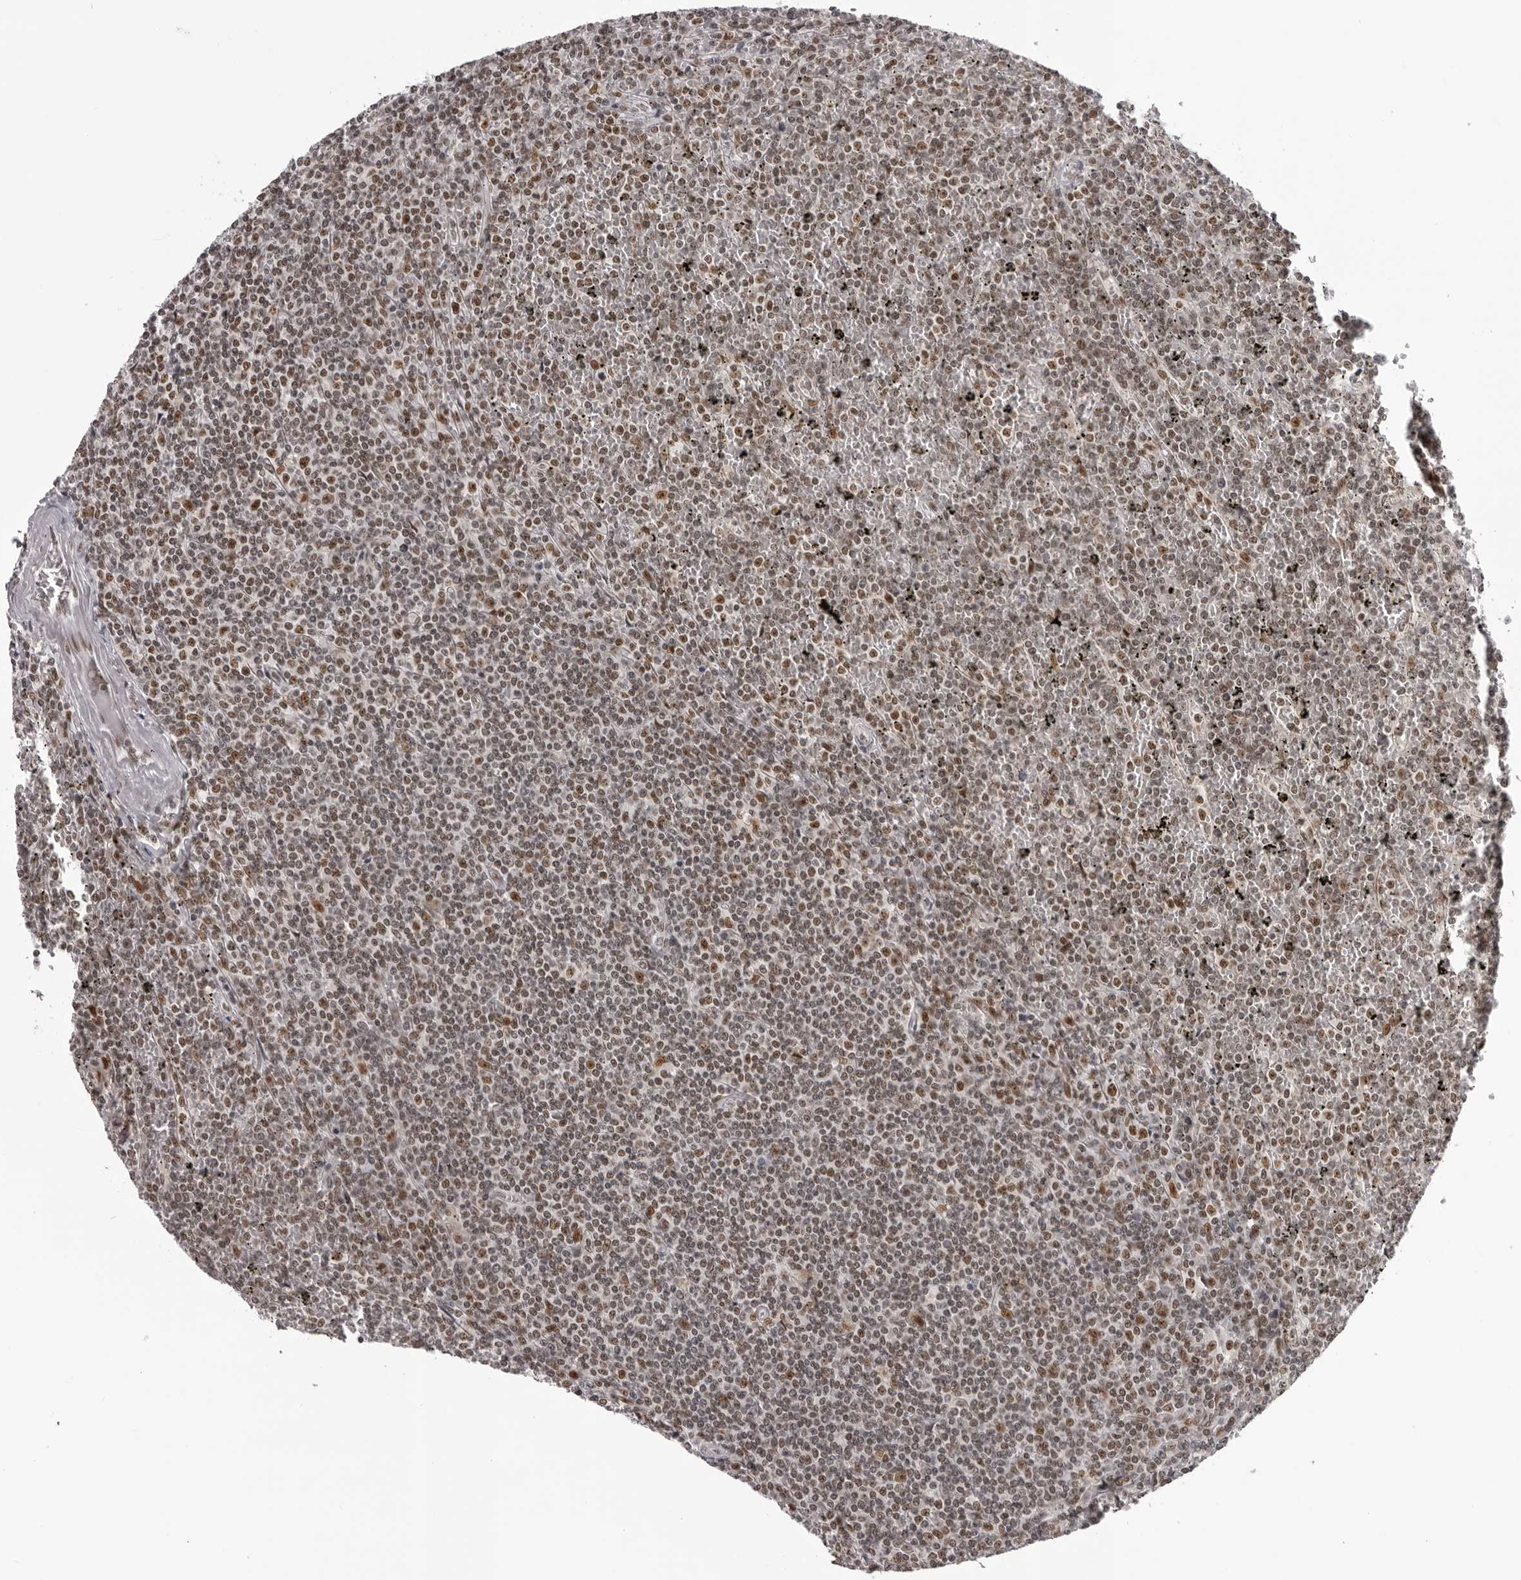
{"staining": {"intensity": "moderate", "quantity": ">75%", "location": "nuclear"}, "tissue": "lymphoma", "cell_type": "Tumor cells", "image_type": "cancer", "snomed": [{"axis": "morphology", "description": "Malignant lymphoma, non-Hodgkin's type, Low grade"}, {"axis": "topography", "description": "Spleen"}], "caption": "This photomicrograph demonstrates immunohistochemistry staining of lymphoma, with medium moderate nuclear expression in approximately >75% of tumor cells.", "gene": "HEXIM2", "patient": {"sex": "female", "age": 19}}